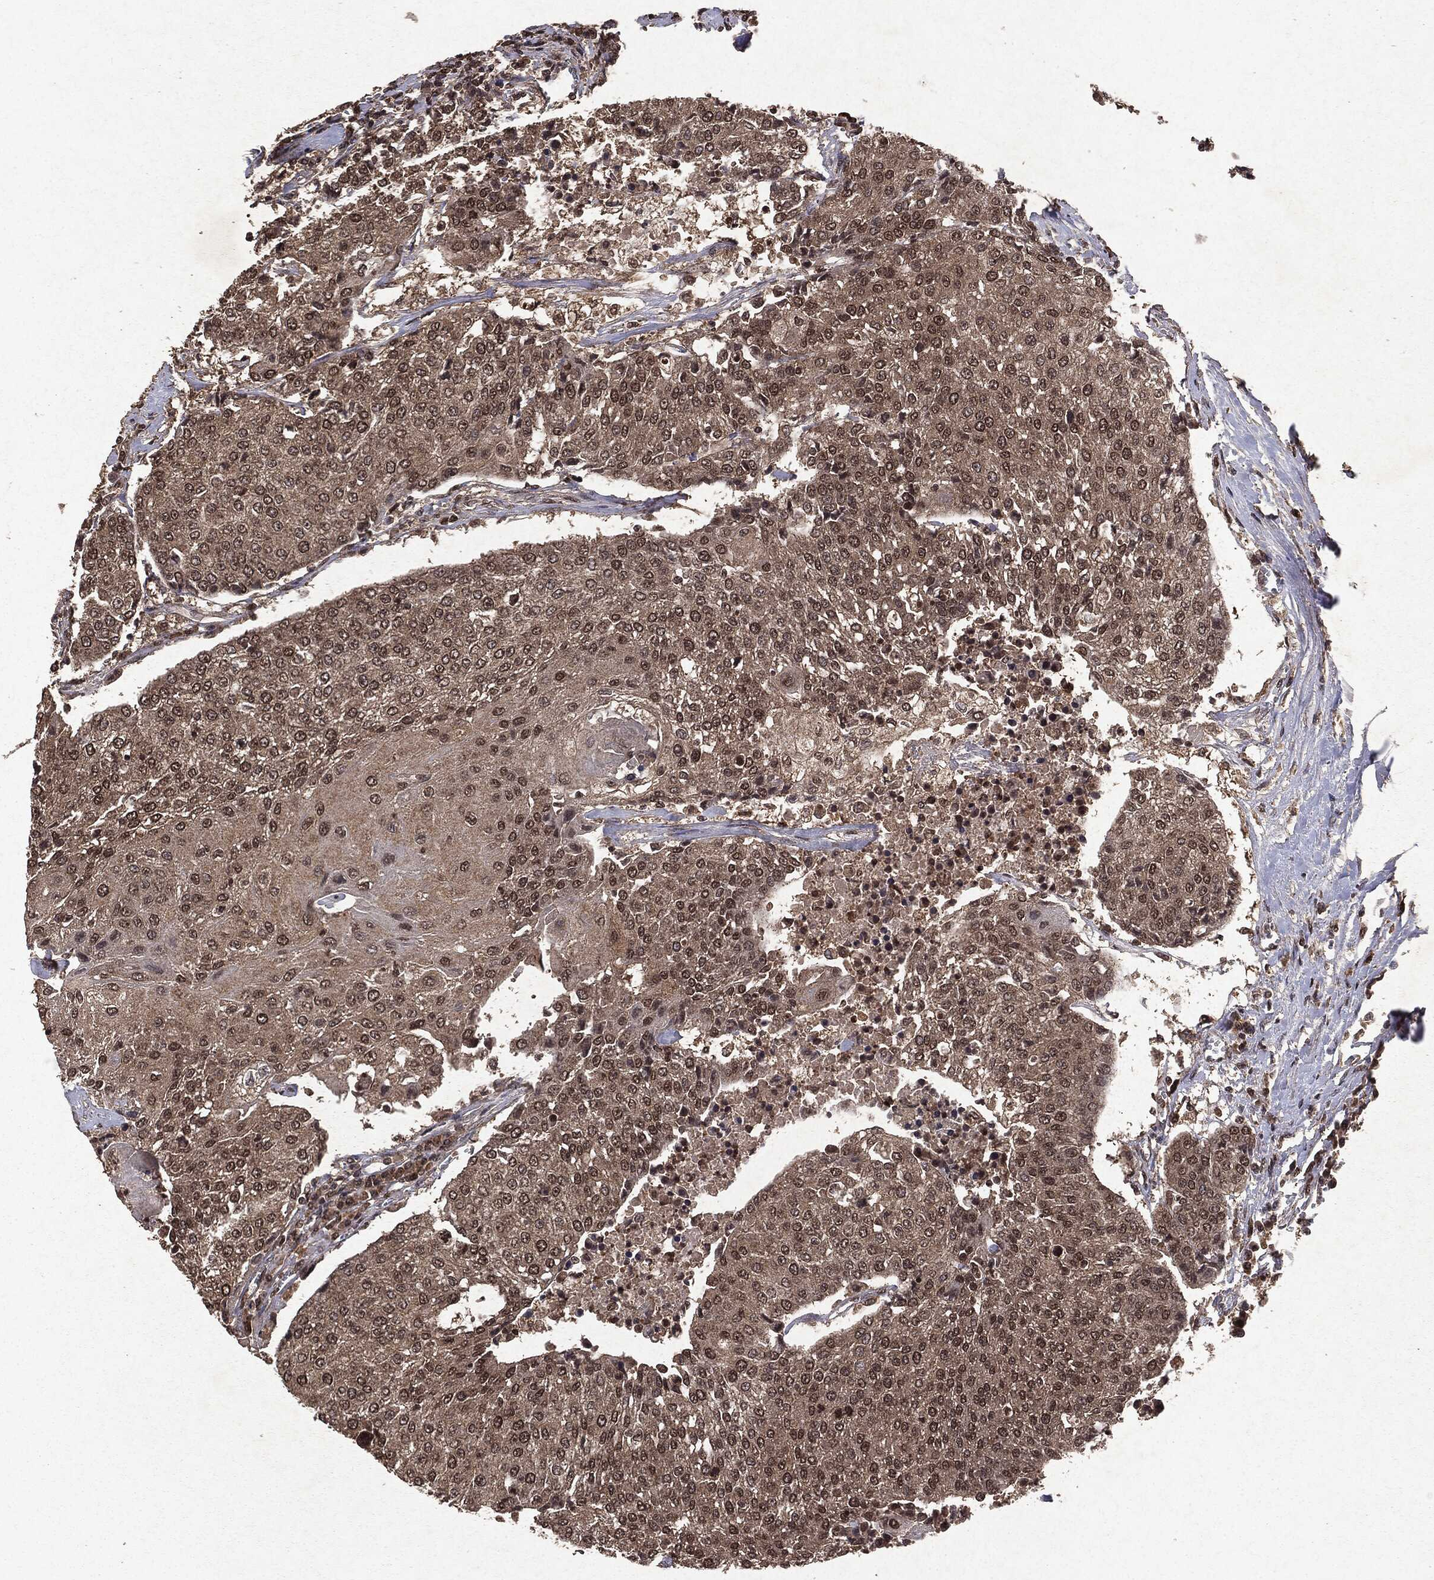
{"staining": {"intensity": "weak", "quantity": ">75%", "location": "cytoplasmic/membranous,nuclear"}, "tissue": "urothelial cancer", "cell_type": "Tumor cells", "image_type": "cancer", "snomed": [{"axis": "morphology", "description": "Urothelial carcinoma, High grade"}, {"axis": "topography", "description": "Urinary bladder"}], "caption": "Protein expression analysis of human urothelial cancer reveals weak cytoplasmic/membranous and nuclear staining in approximately >75% of tumor cells.", "gene": "PEBP1", "patient": {"sex": "female", "age": 85}}